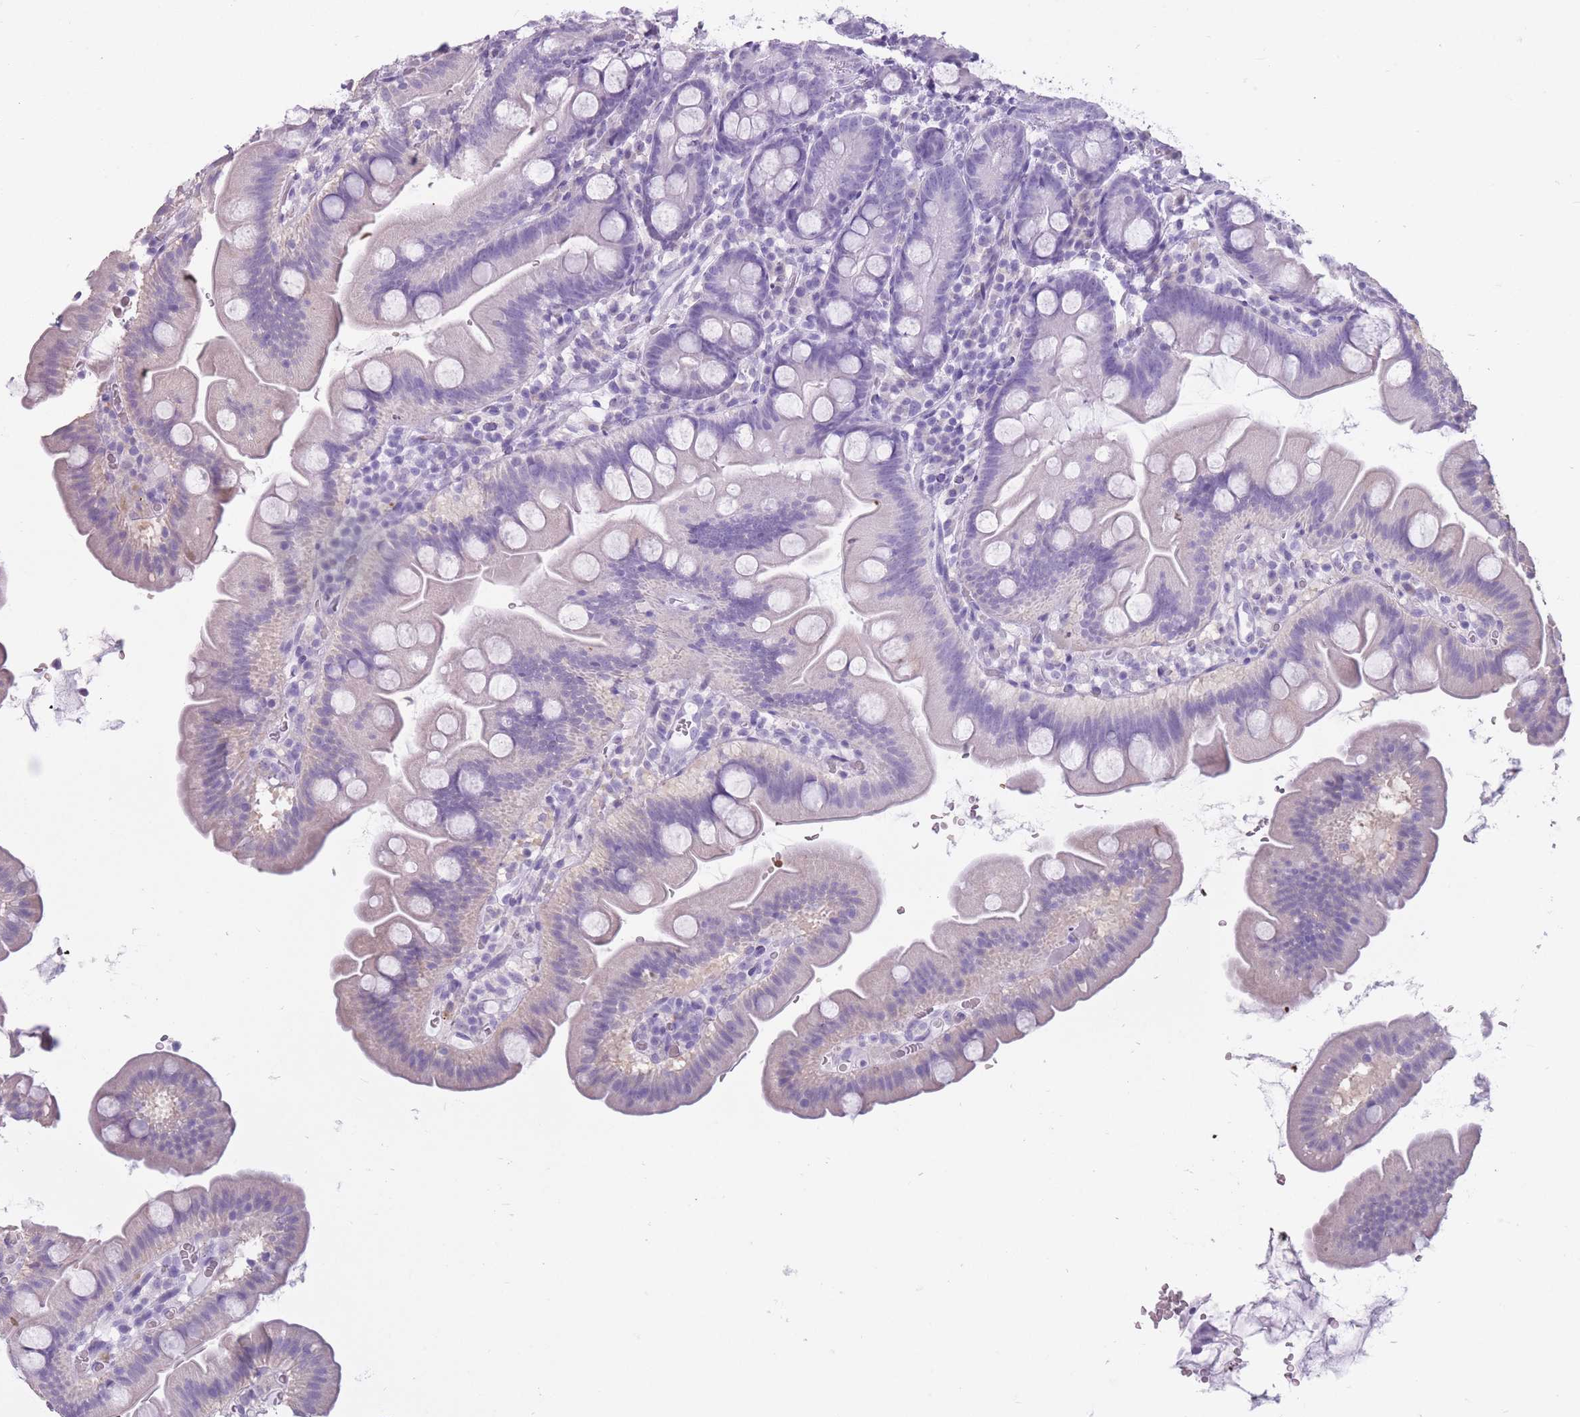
{"staining": {"intensity": "negative", "quantity": "none", "location": "none"}, "tissue": "small intestine", "cell_type": "Glandular cells", "image_type": "normal", "snomed": [{"axis": "morphology", "description": "Normal tissue, NOS"}, {"axis": "topography", "description": "Small intestine"}], "caption": "This is a image of immunohistochemistry (IHC) staining of unremarkable small intestine, which shows no positivity in glandular cells.", "gene": "OR7C1", "patient": {"sex": "female", "age": 68}}